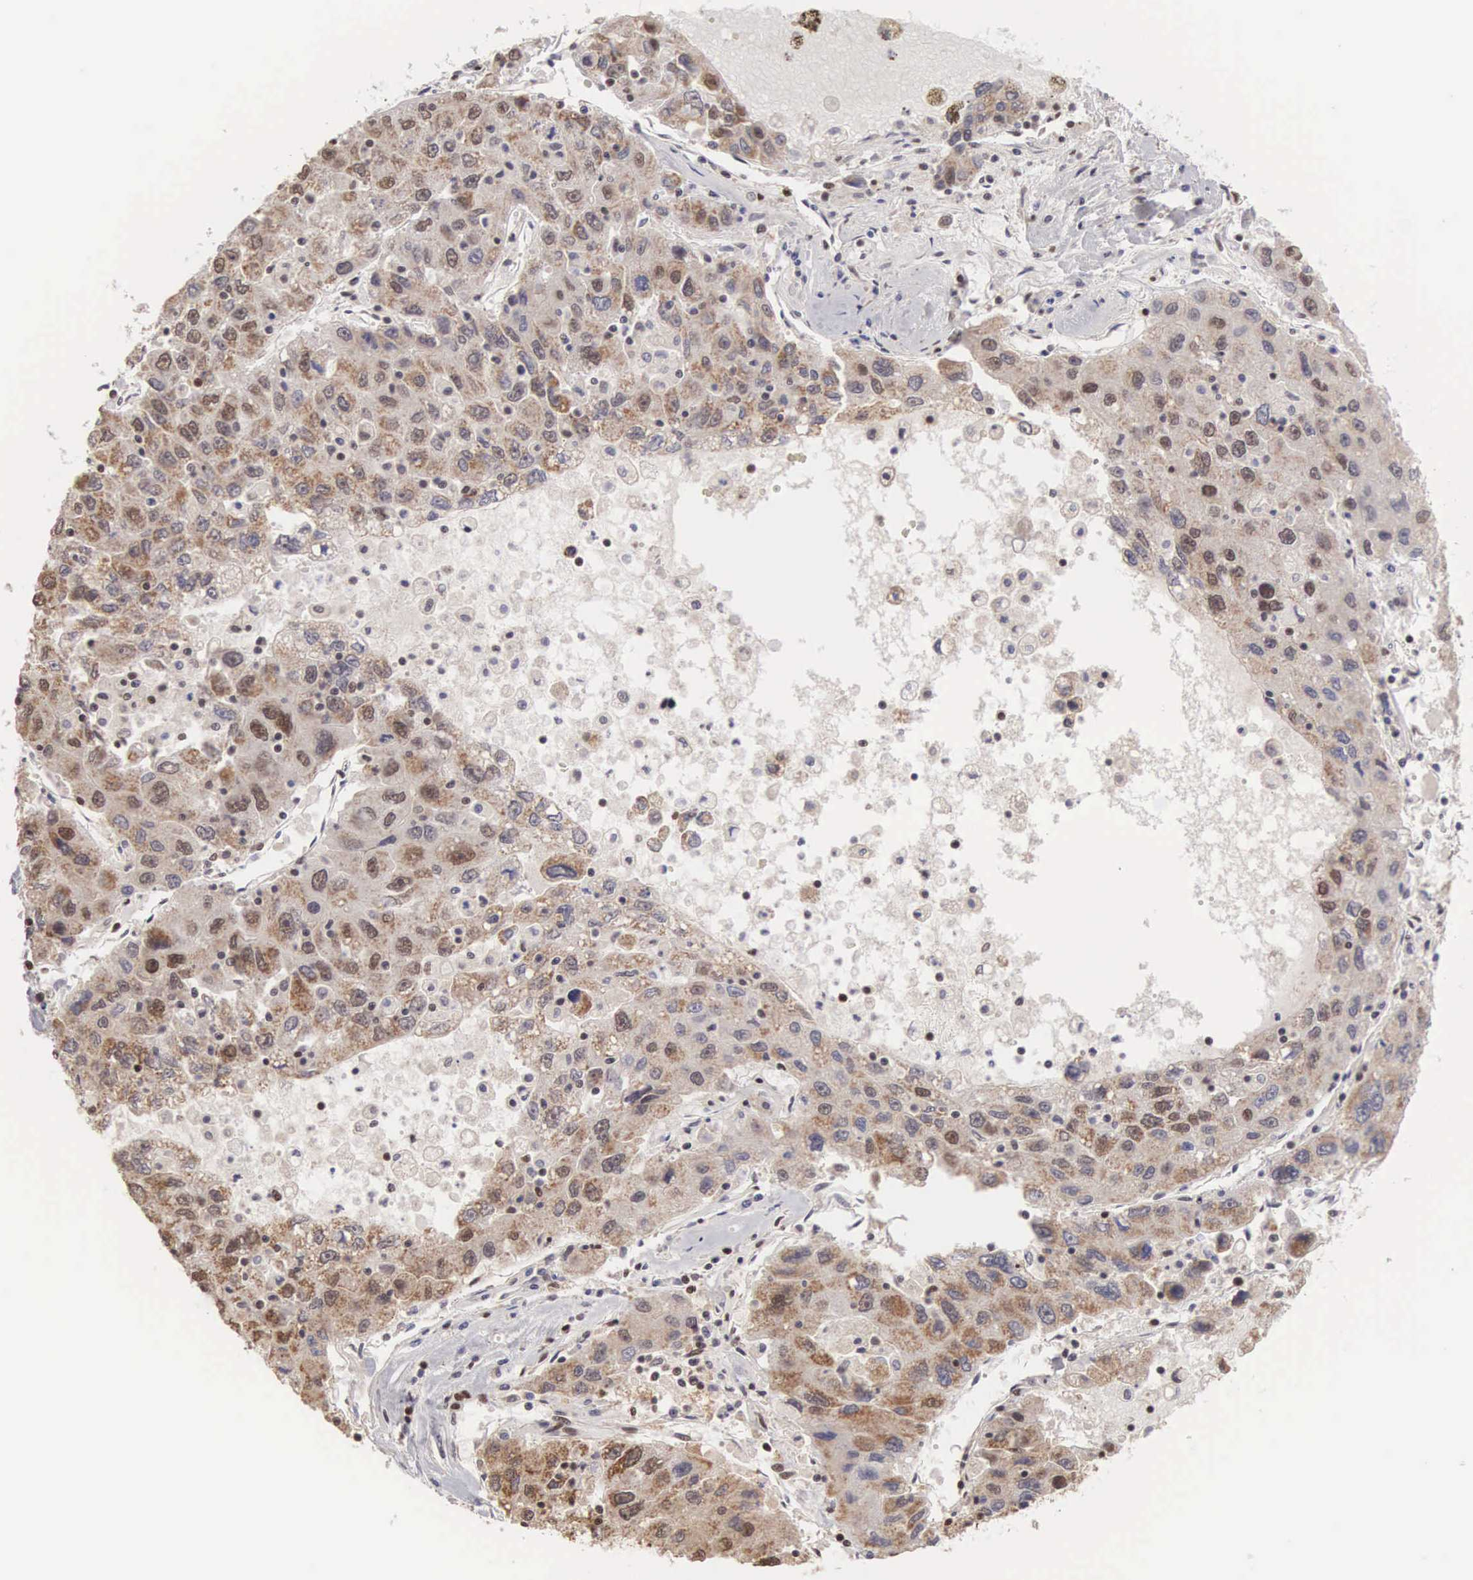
{"staining": {"intensity": "moderate", "quantity": "25%-75%", "location": "cytoplasmic/membranous,nuclear"}, "tissue": "liver cancer", "cell_type": "Tumor cells", "image_type": "cancer", "snomed": [{"axis": "morphology", "description": "Carcinoma, Hepatocellular, NOS"}, {"axis": "topography", "description": "Liver"}], "caption": "Protein analysis of liver hepatocellular carcinoma tissue shows moderate cytoplasmic/membranous and nuclear positivity in about 25%-75% of tumor cells.", "gene": "HTATSF1", "patient": {"sex": "male", "age": 49}}